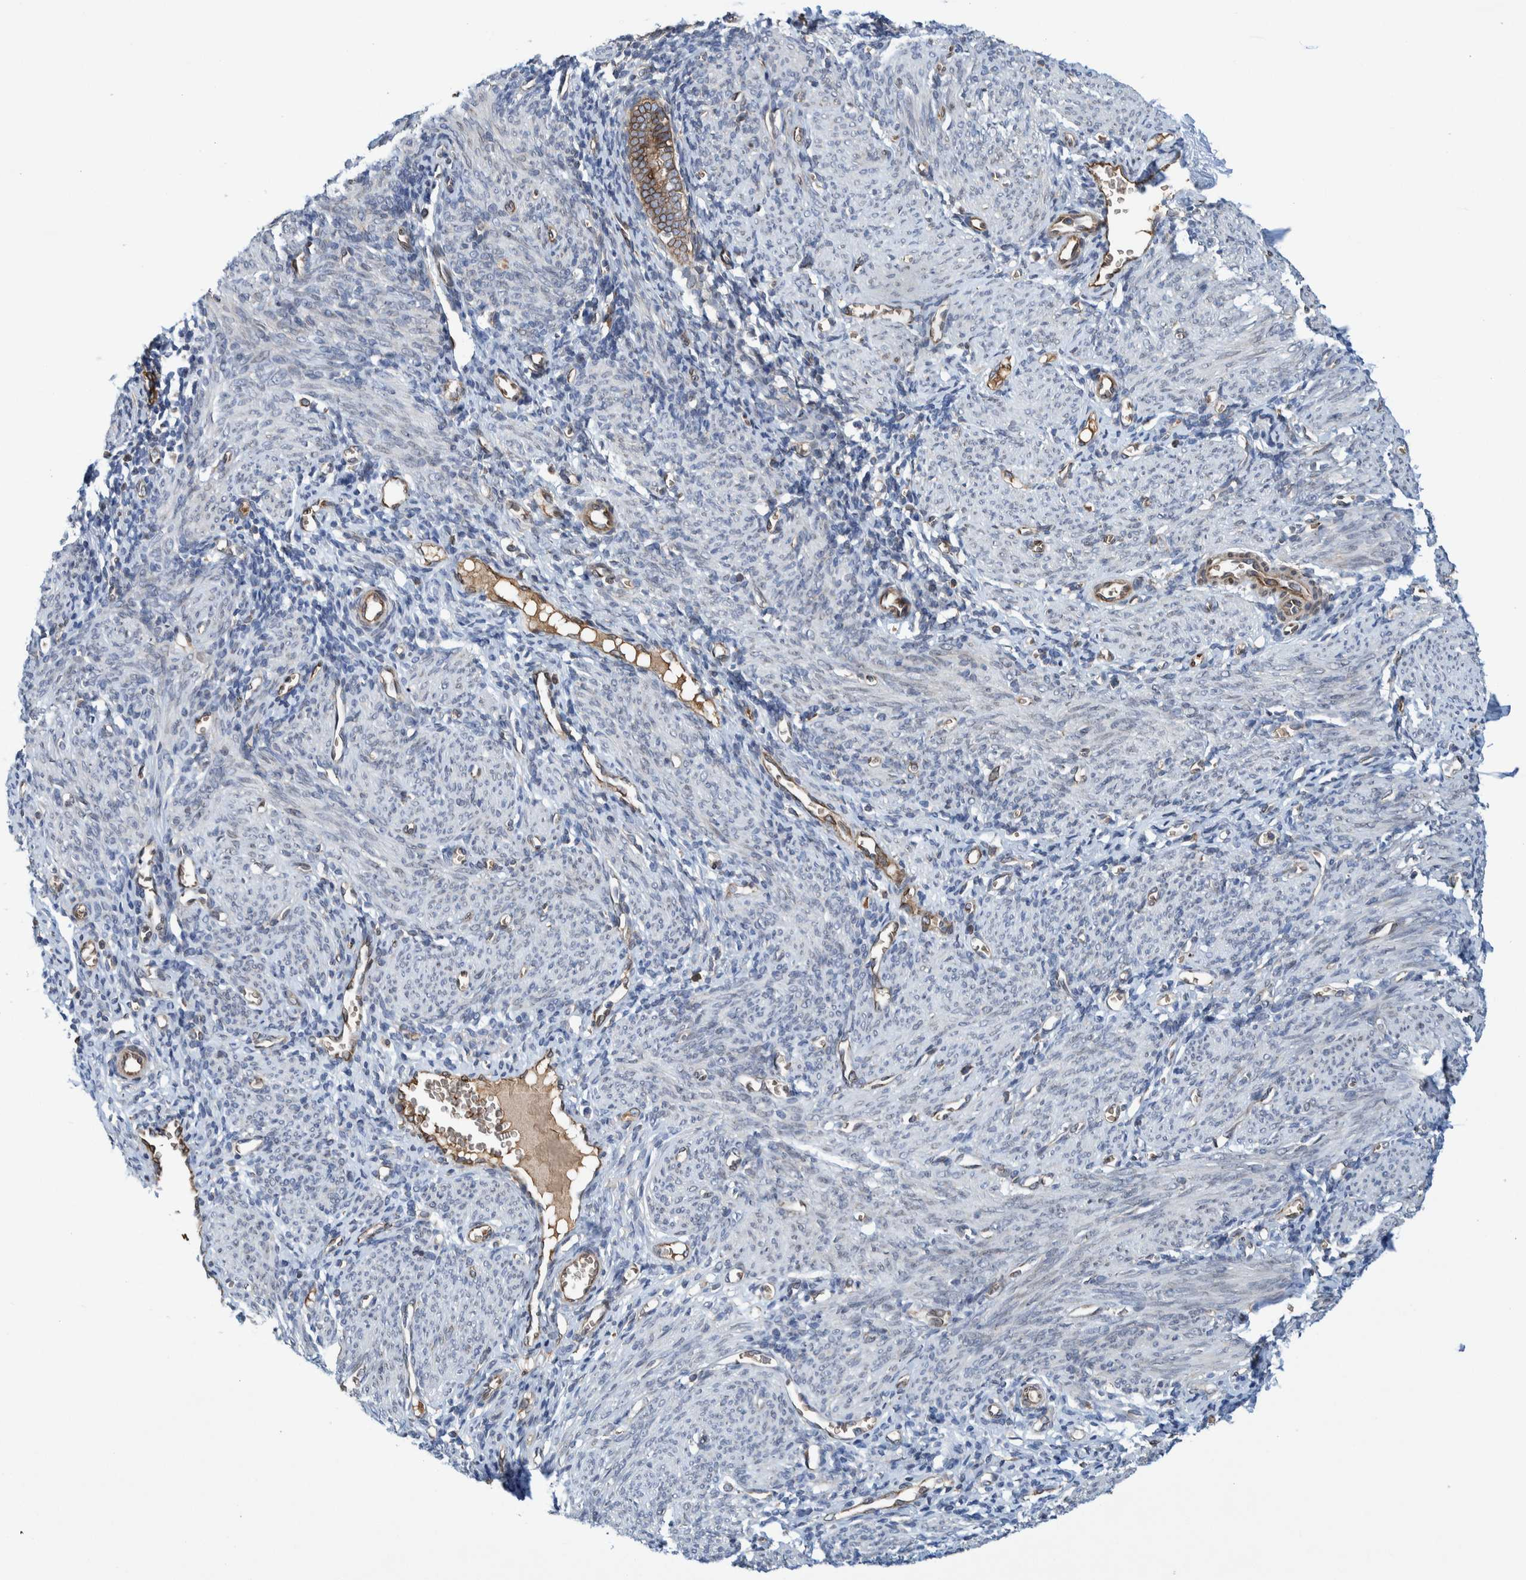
{"staining": {"intensity": "moderate", "quantity": "<25%", "location": "cytoplasmic/membranous"}, "tissue": "endometrium", "cell_type": "Cells in endometrial stroma", "image_type": "normal", "snomed": [{"axis": "morphology", "description": "Normal tissue, NOS"}, {"axis": "morphology", "description": "Adenocarcinoma, NOS"}, {"axis": "topography", "description": "Endometrium"}], "caption": "Cells in endometrial stroma exhibit low levels of moderate cytoplasmic/membranous staining in about <25% of cells in unremarkable human endometrium.", "gene": "THEM6", "patient": {"sex": "female", "age": 57}}